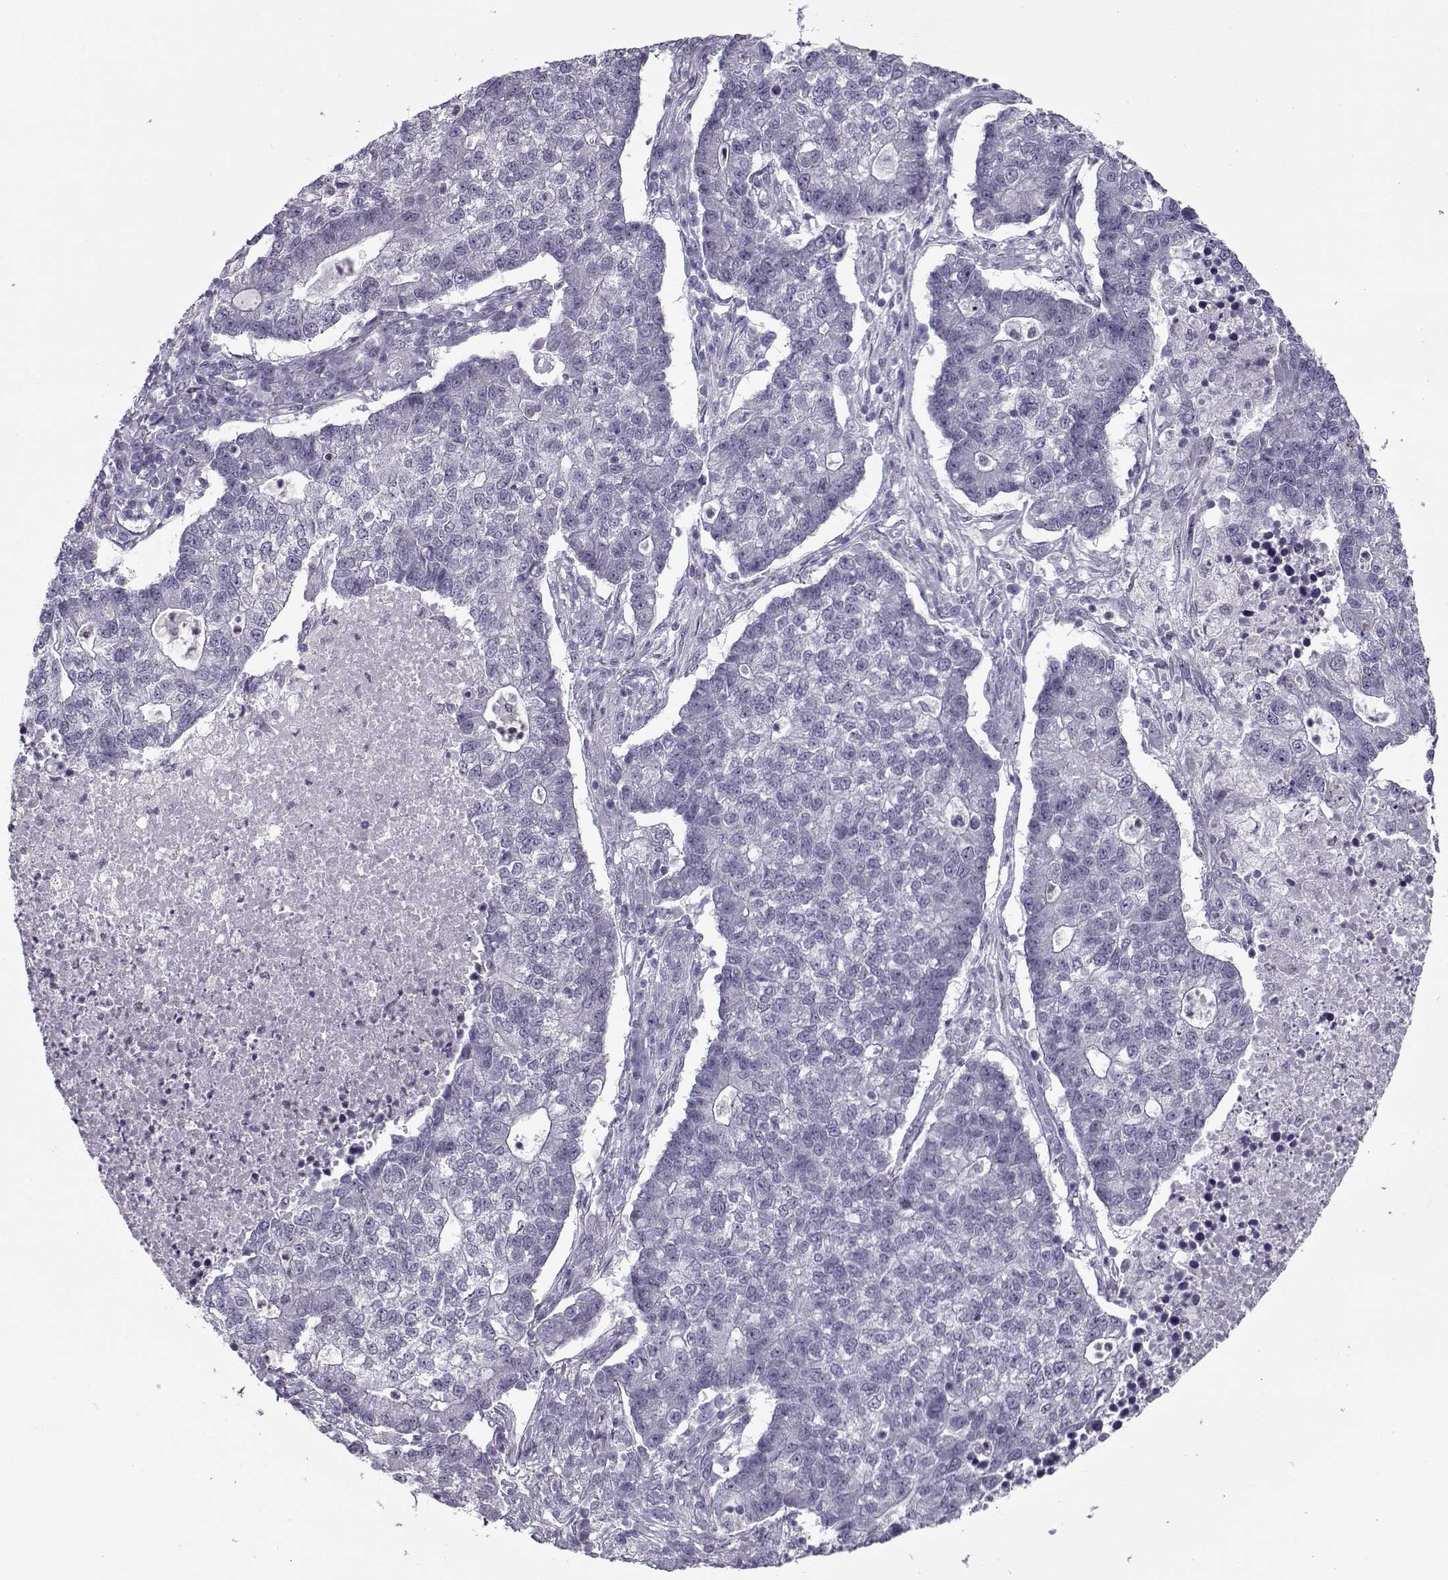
{"staining": {"intensity": "negative", "quantity": "none", "location": "none"}, "tissue": "lung cancer", "cell_type": "Tumor cells", "image_type": "cancer", "snomed": [{"axis": "morphology", "description": "Adenocarcinoma, NOS"}, {"axis": "topography", "description": "Lung"}], "caption": "Immunohistochemistry (IHC) of human lung cancer (adenocarcinoma) displays no staining in tumor cells.", "gene": "CIBAR1", "patient": {"sex": "male", "age": 57}}